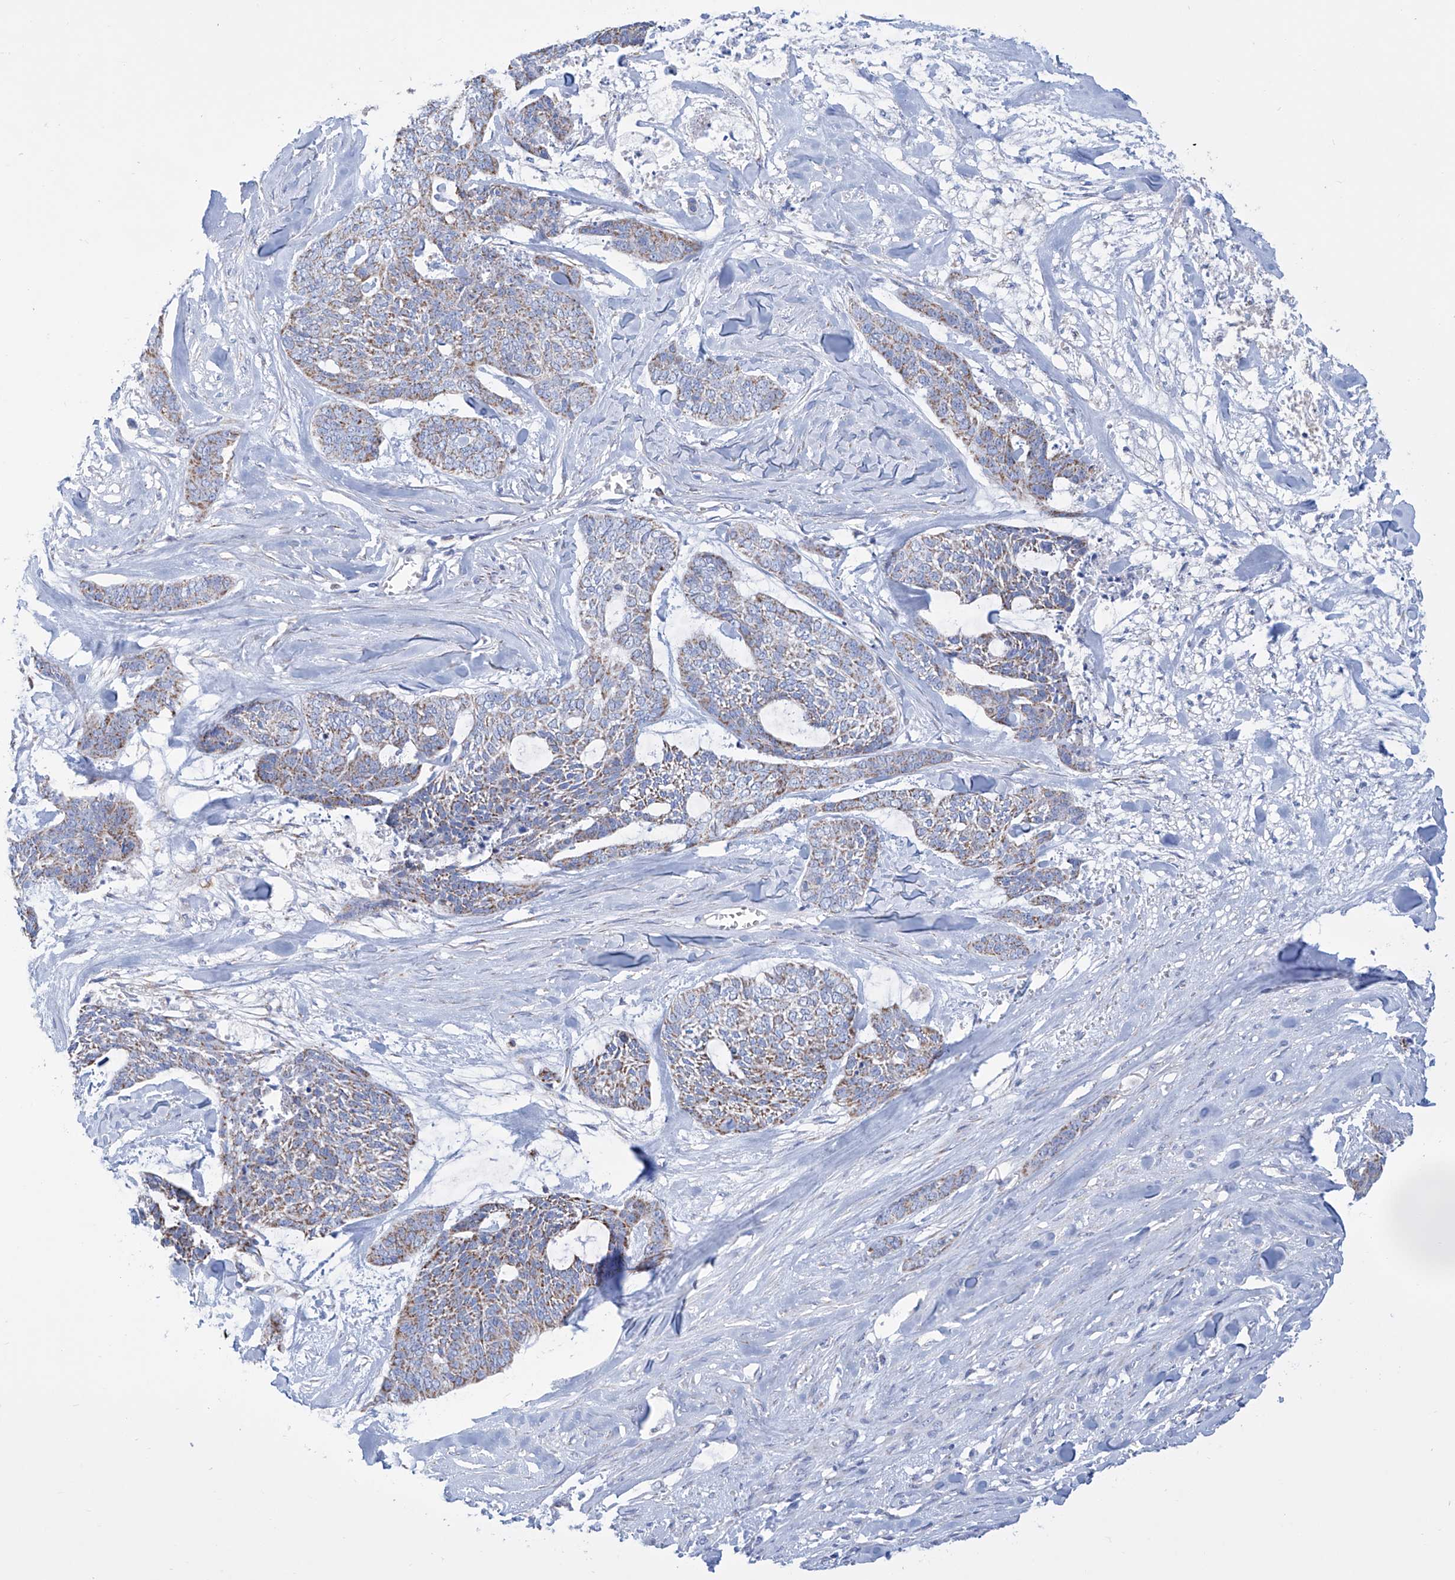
{"staining": {"intensity": "weak", "quantity": ">75%", "location": "cytoplasmic/membranous"}, "tissue": "skin cancer", "cell_type": "Tumor cells", "image_type": "cancer", "snomed": [{"axis": "morphology", "description": "Basal cell carcinoma"}, {"axis": "topography", "description": "Skin"}], "caption": "Immunohistochemistry (DAB) staining of human skin cancer (basal cell carcinoma) displays weak cytoplasmic/membranous protein staining in about >75% of tumor cells.", "gene": "ALDH6A1", "patient": {"sex": "female", "age": 64}}